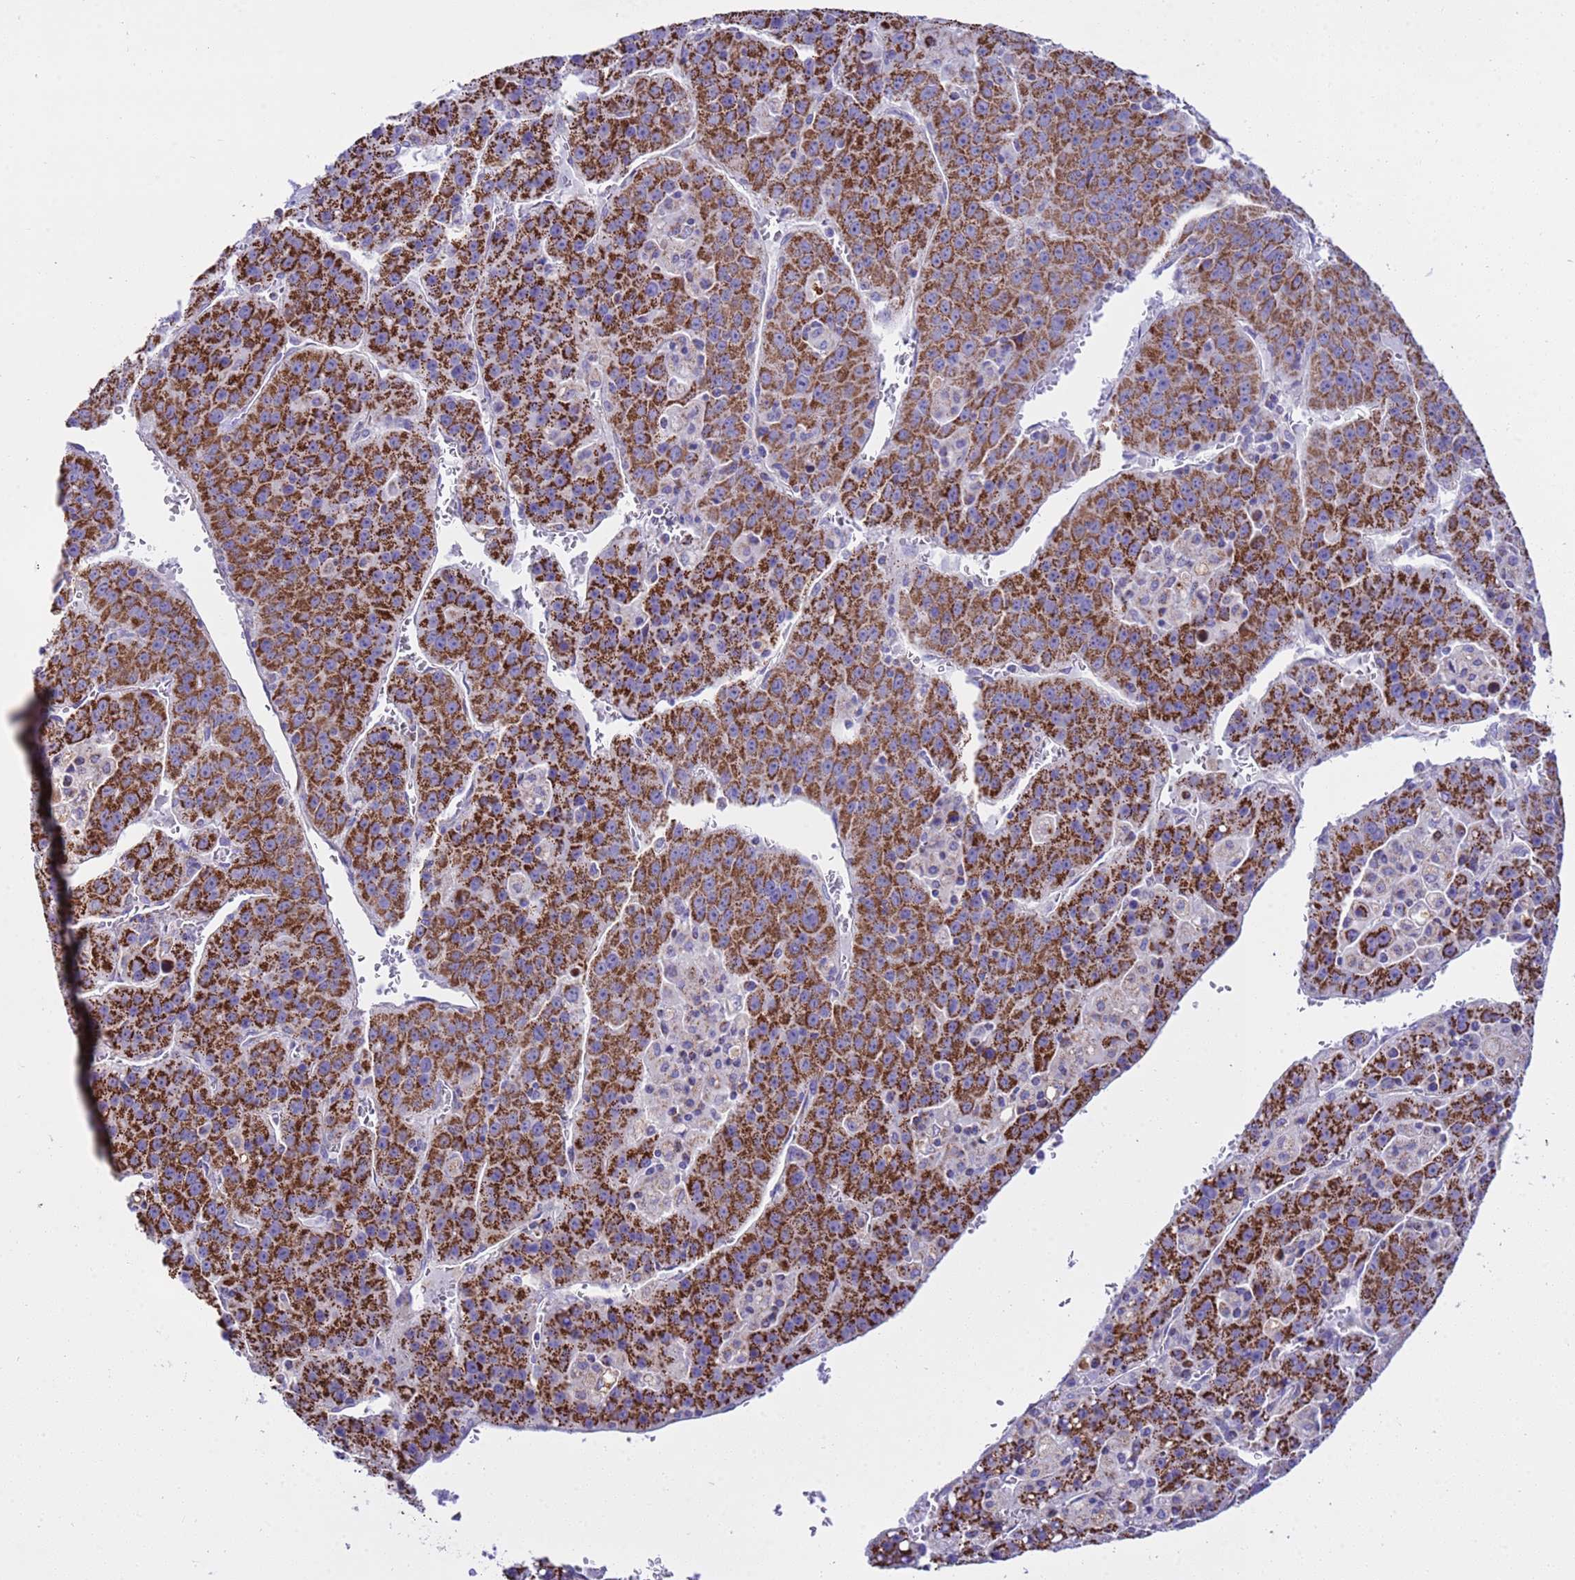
{"staining": {"intensity": "strong", "quantity": ">75%", "location": "cytoplasmic/membranous"}, "tissue": "liver cancer", "cell_type": "Tumor cells", "image_type": "cancer", "snomed": [{"axis": "morphology", "description": "Carcinoma, Hepatocellular, NOS"}, {"axis": "topography", "description": "Liver"}], "caption": "Brown immunohistochemical staining in liver cancer (hepatocellular carcinoma) exhibits strong cytoplasmic/membranous positivity in approximately >75% of tumor cells.", "gene": "RNF165", "patient": {"sex": "female", "age": 53}}